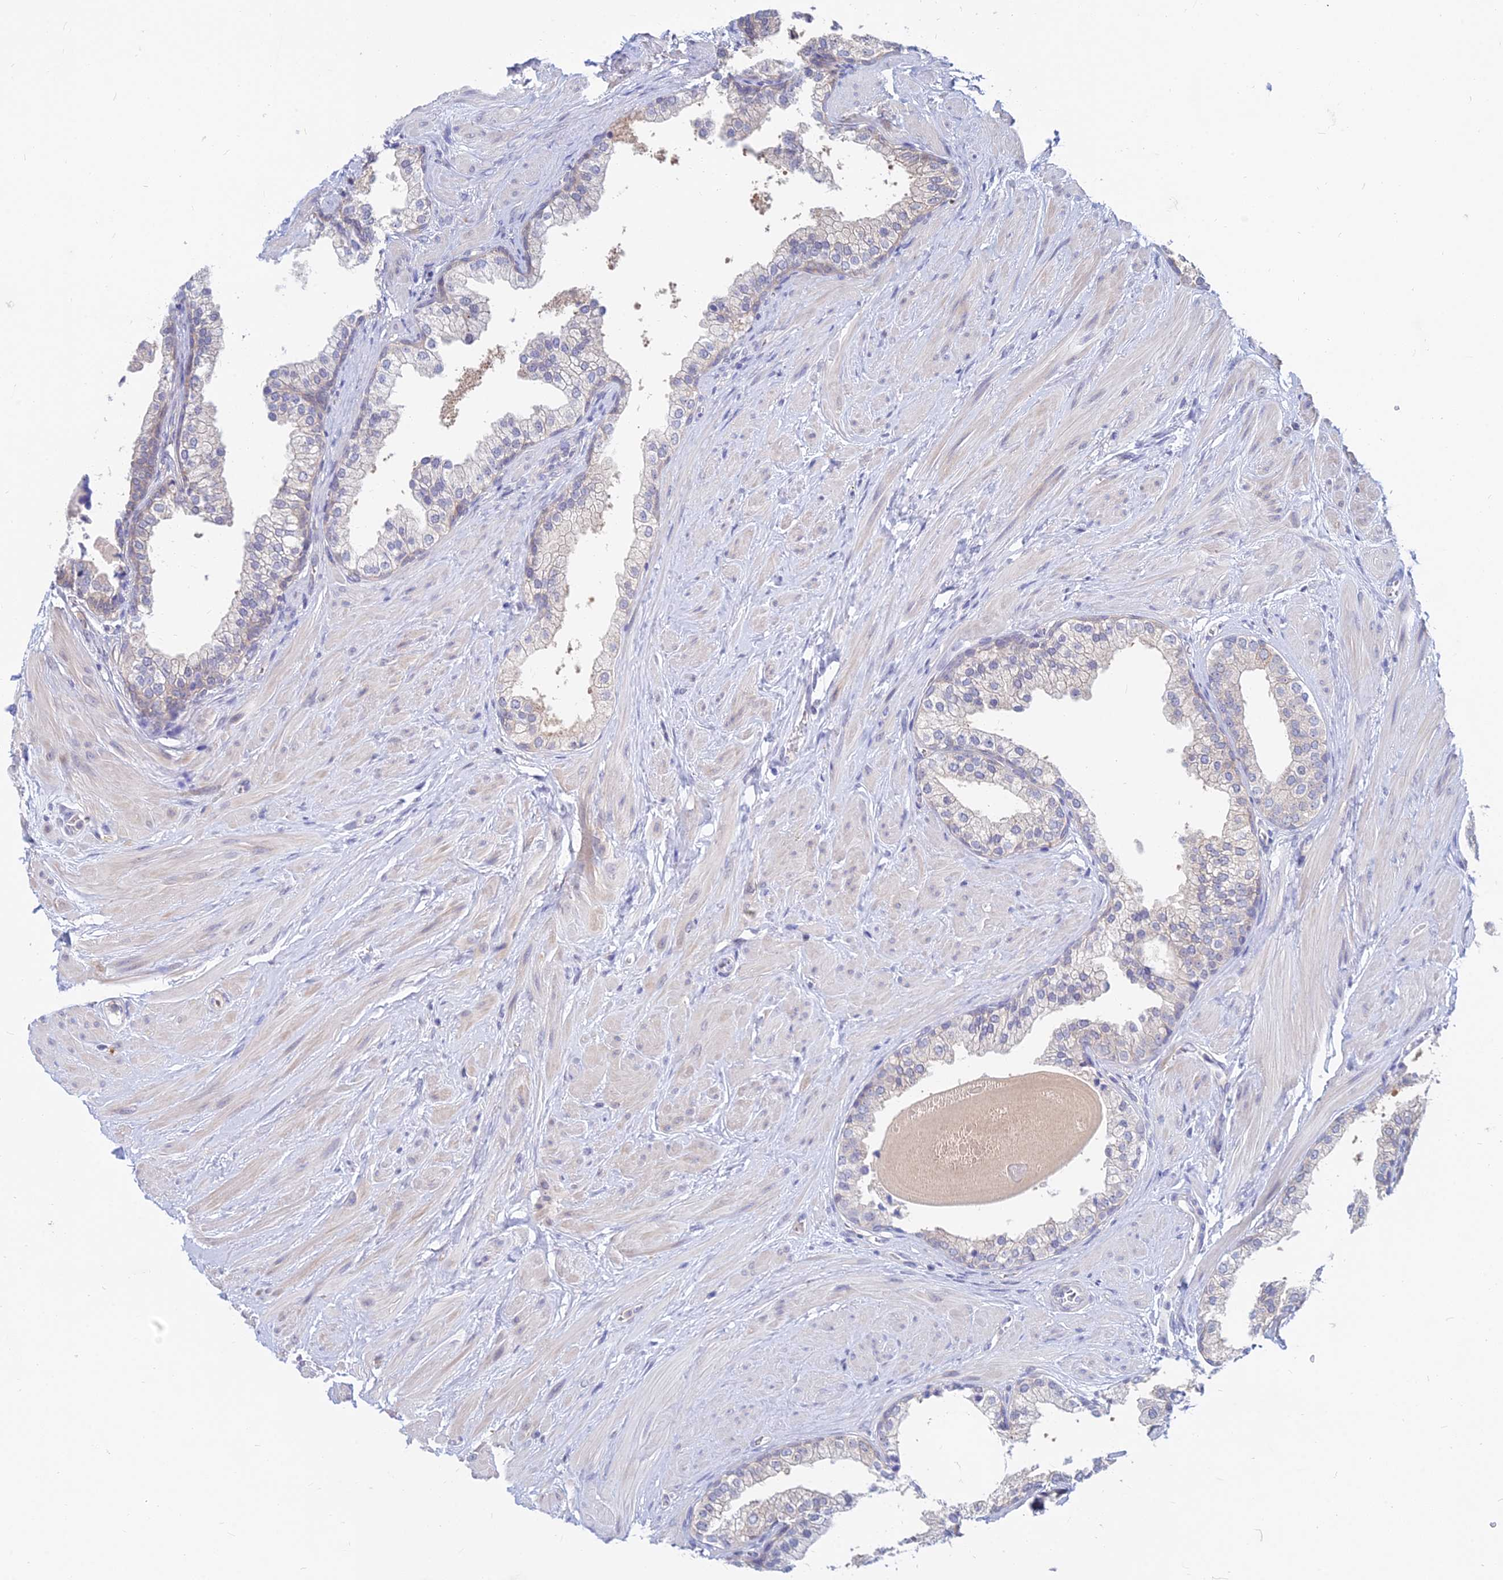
{"staining": {"intensity": "weak", "quantity": "<25%", "location": "cytoplasmic/membranous"}, "tissue": "prostate", "cell_type": "Glandular cells", "image_type": "normal", "snomed": [{"axis": "morphology", "description": "Normal tissue, NOS"}, {"axis": "topography", "description": "Prostate"}], "caption": "This image is of normal prostate stained with immunohistochemistry (IHC) to label a protein in brown with the nuclei are counter-stained blue. There is no positivity in glandular cells.", "gene": "B3GALT4", "patient": {"sex": "male", "age": 48}}